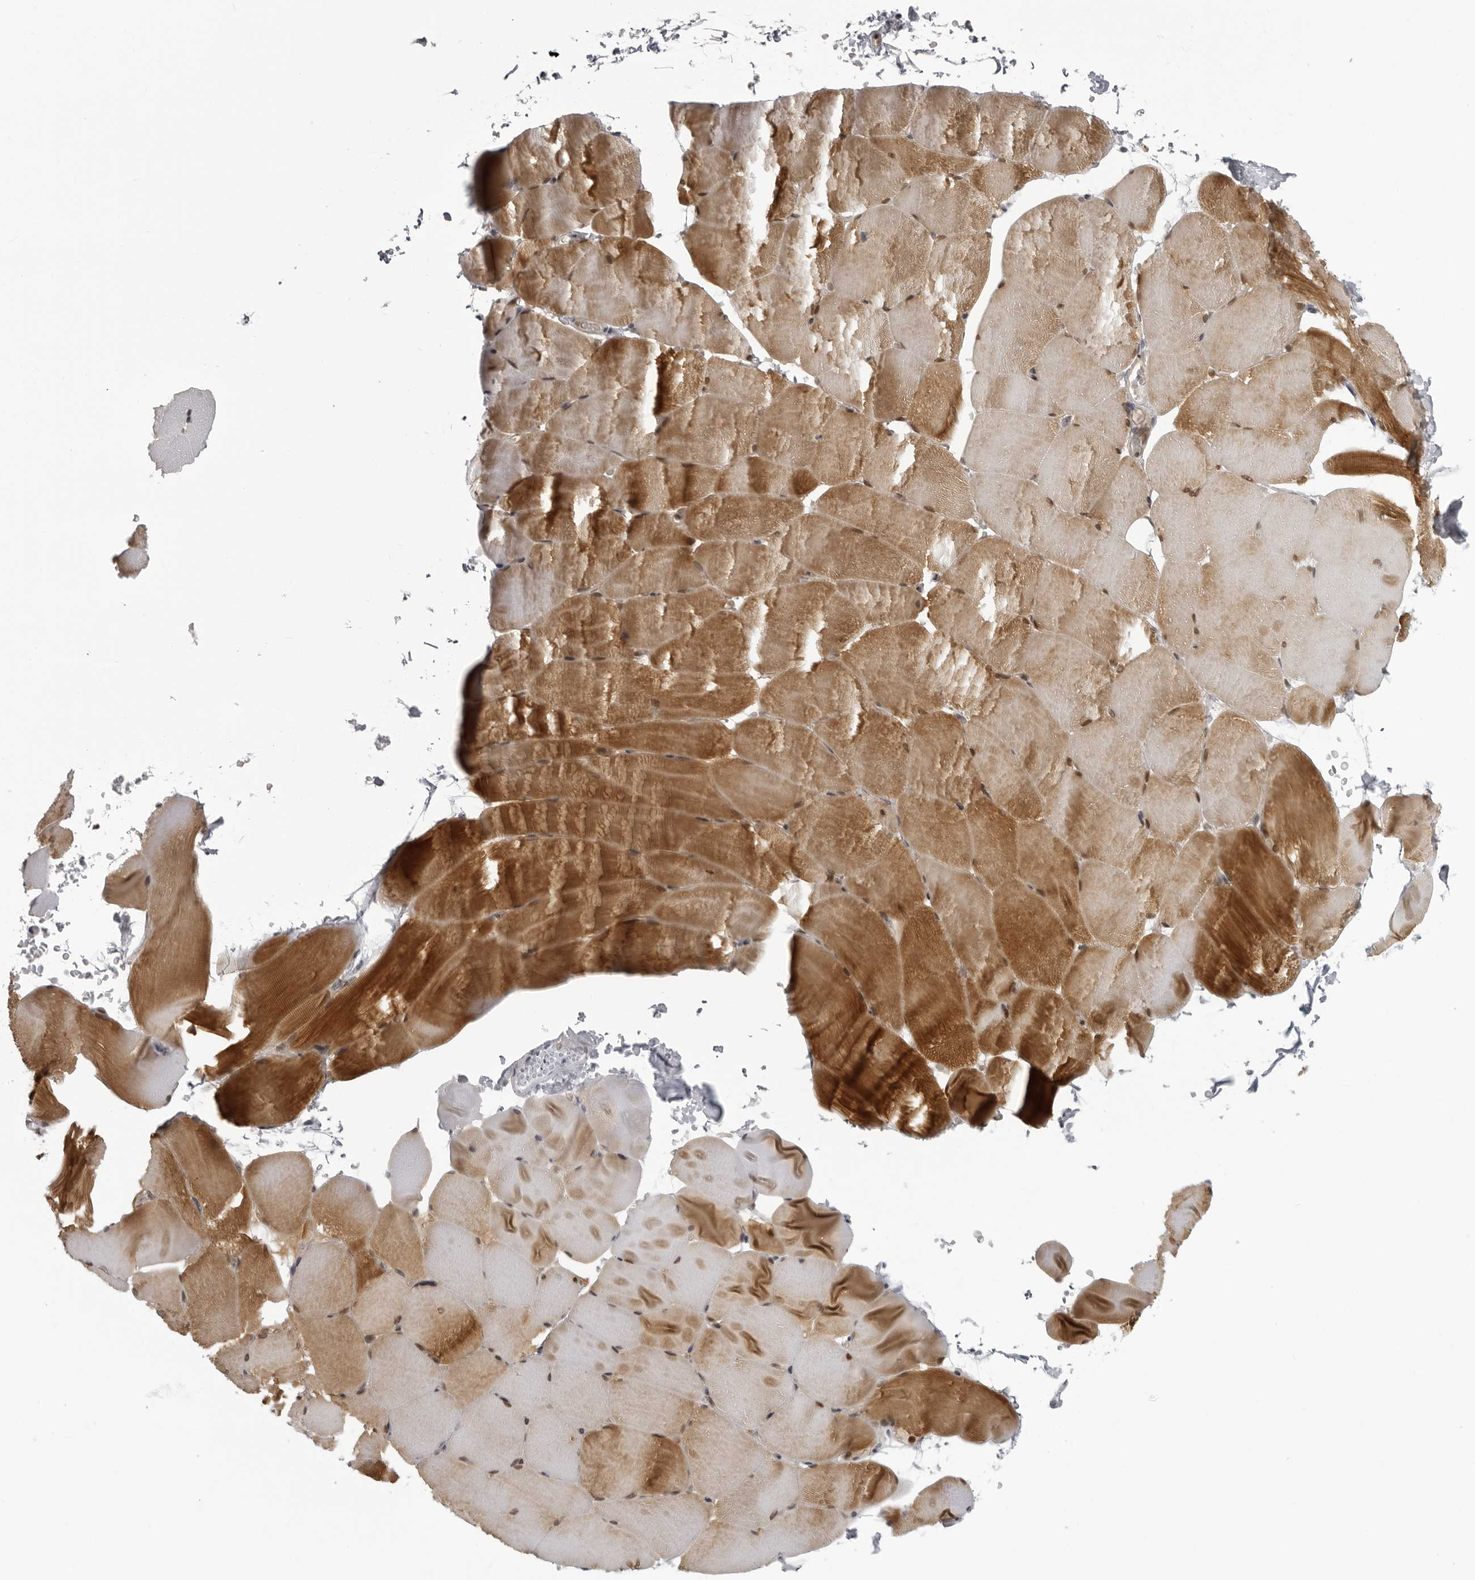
{"staining": {"intensity": "moderate", "quantity": ">75%", "location": "cytoplasmic/membranous"}, "tissue": "skeletal muscle", "cell_type": "Myocytes", "image_type": "normal", "snomed": [{"axis": "morphology", "description": "Normal tissue, NOS"}, {"axis": "topography", "description": "Skeletal muscle"}, {"axis": "topography", "description": "Parathyroid gland"}], "caption": "Immunohistochemical staining of benign human skeletal muscle displays medium levels of moderate cytoplasmic/membranous staining in approximately >75% of myocytes.", "gene": "MAPK12", "patient": {"sex": "female", "age": 37}}